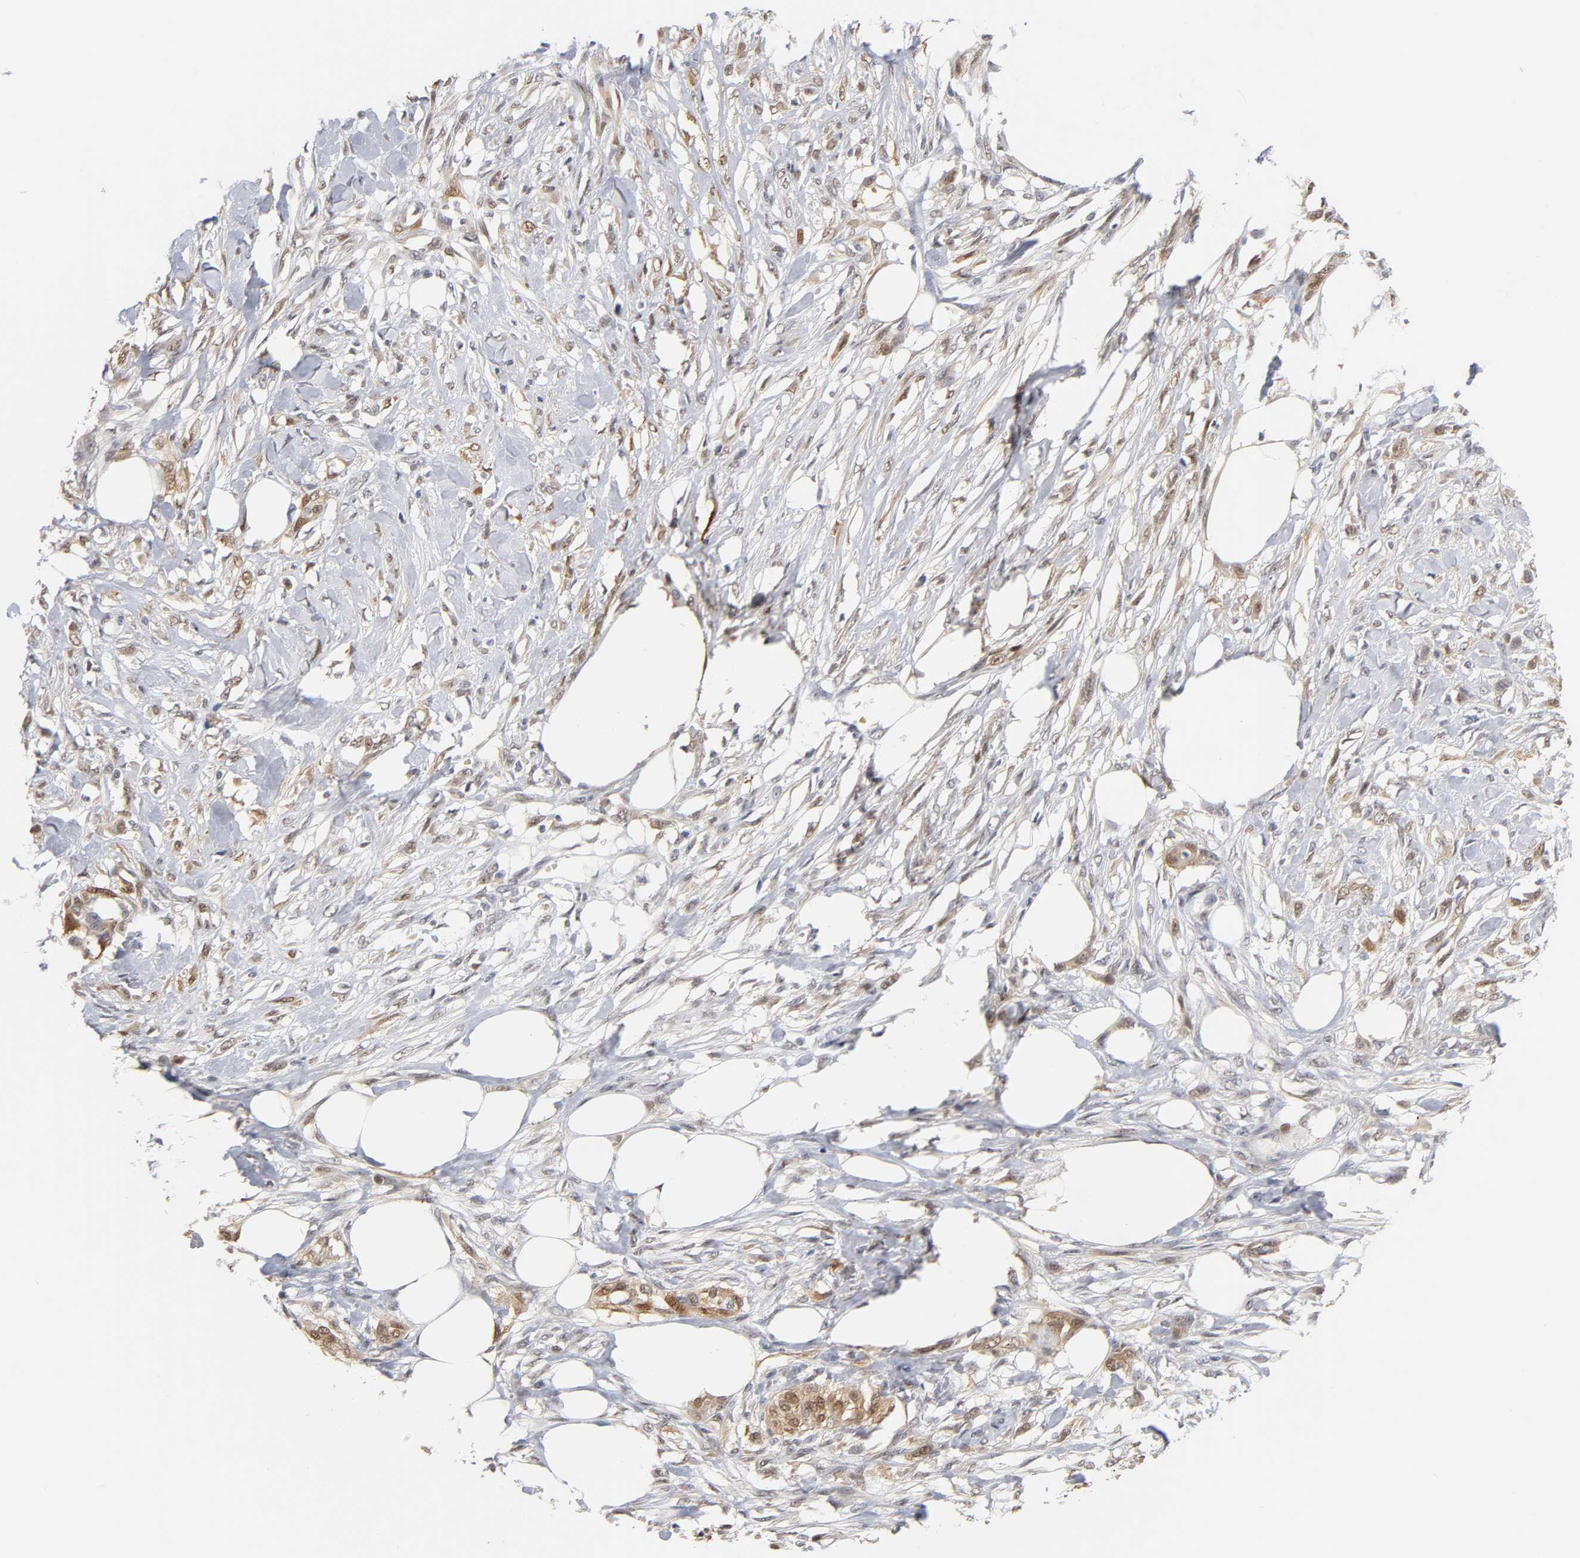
{"staining": {"intensity": "moderate", "quantity": "25%-75%", "location": "cytoplasmic/membranous,nuclear"}, "tissue": "skin cancer", "cell_type": "Tumor cells", "image_type": "cancer", "snomed": [{"axis": "morphology", "description": "Normal tissue, NOS"}, {"axis": "morphology", "description": "Squamous cell carcinoma, NOS"}, {"axis": "topography", "description": "Skin"}], "caption": "The image demonstrates immunohistochemical staining of squamous cell carcinoma (skin). There is moderate cytoplasmic/membranous and nuclear positivity is present in approximately 25%-75% of tumor cells.", "gene": "CRABP2", "patient": {"sex": "female", "age": 59}}